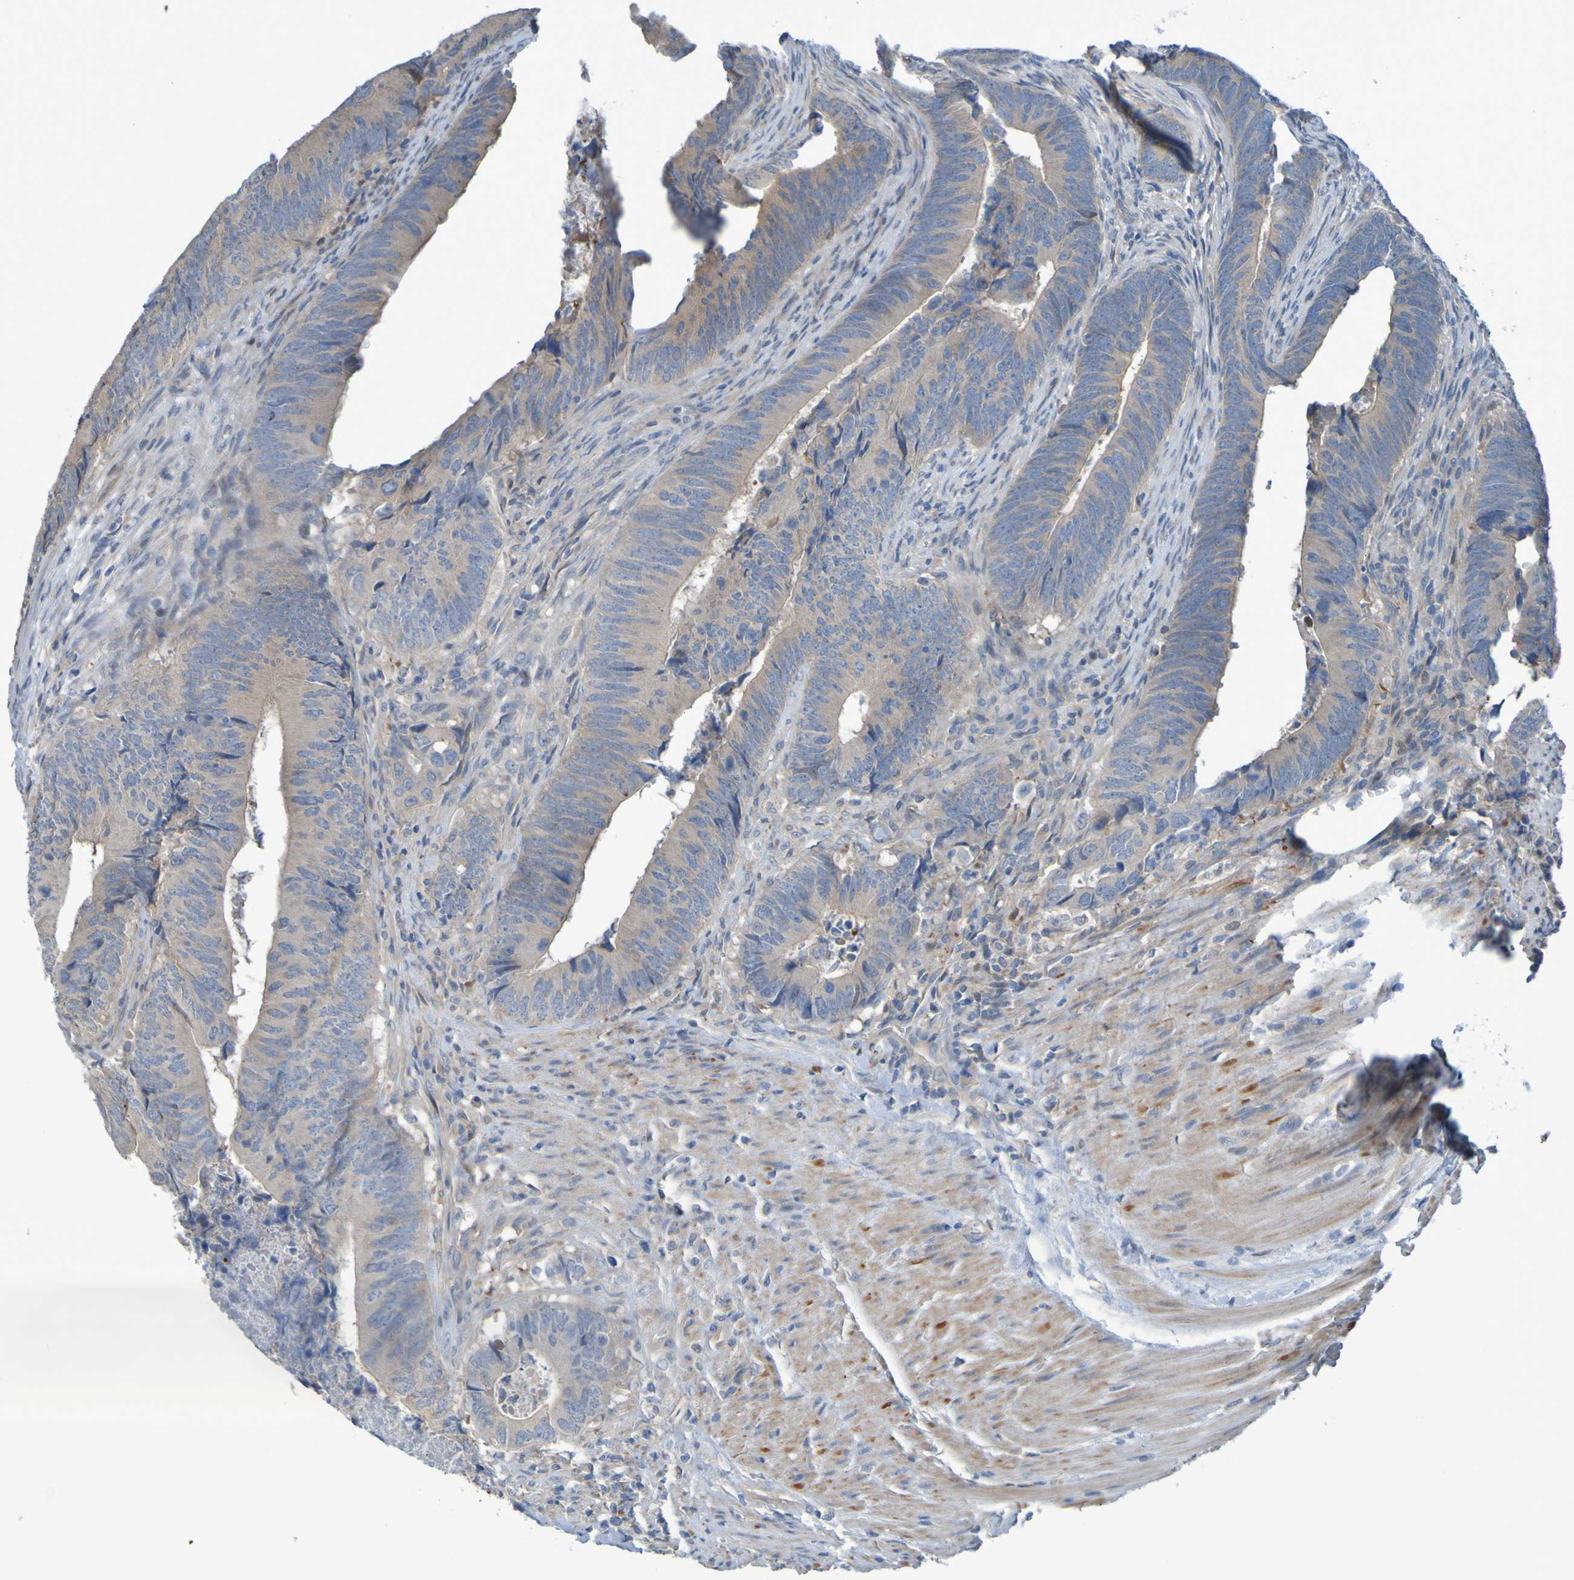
{"staining": {"intensity": "weak", "quantity": ">75%", "location": "cytoplasmic/membranous"}, "tissue": "colorectal cancer", "cell_type": "Tumor cells", "image_type": "cancer", "snomed": [{"axis": "morphology", "description": "Normal tissue, NOS"}, {"axis": "morphology", "description": "Adenocarcinoma, NOS"}, {"axis": "topography", "description": "Colon"}], "caption": "A high-resolution photomicrograph shows immunohistochemistry (IHC) staining of adenocarcinoma (colorectal), which exhibits weak cytoplasmic/membranous positivity in approximately >75% of tumor cells. (DAB (3,3'-diaminobenzidine) IHC with brightfield microscopy, high magnification).", "gene": "NPRL3", "patient": {"sex": "male", "age": 56}}